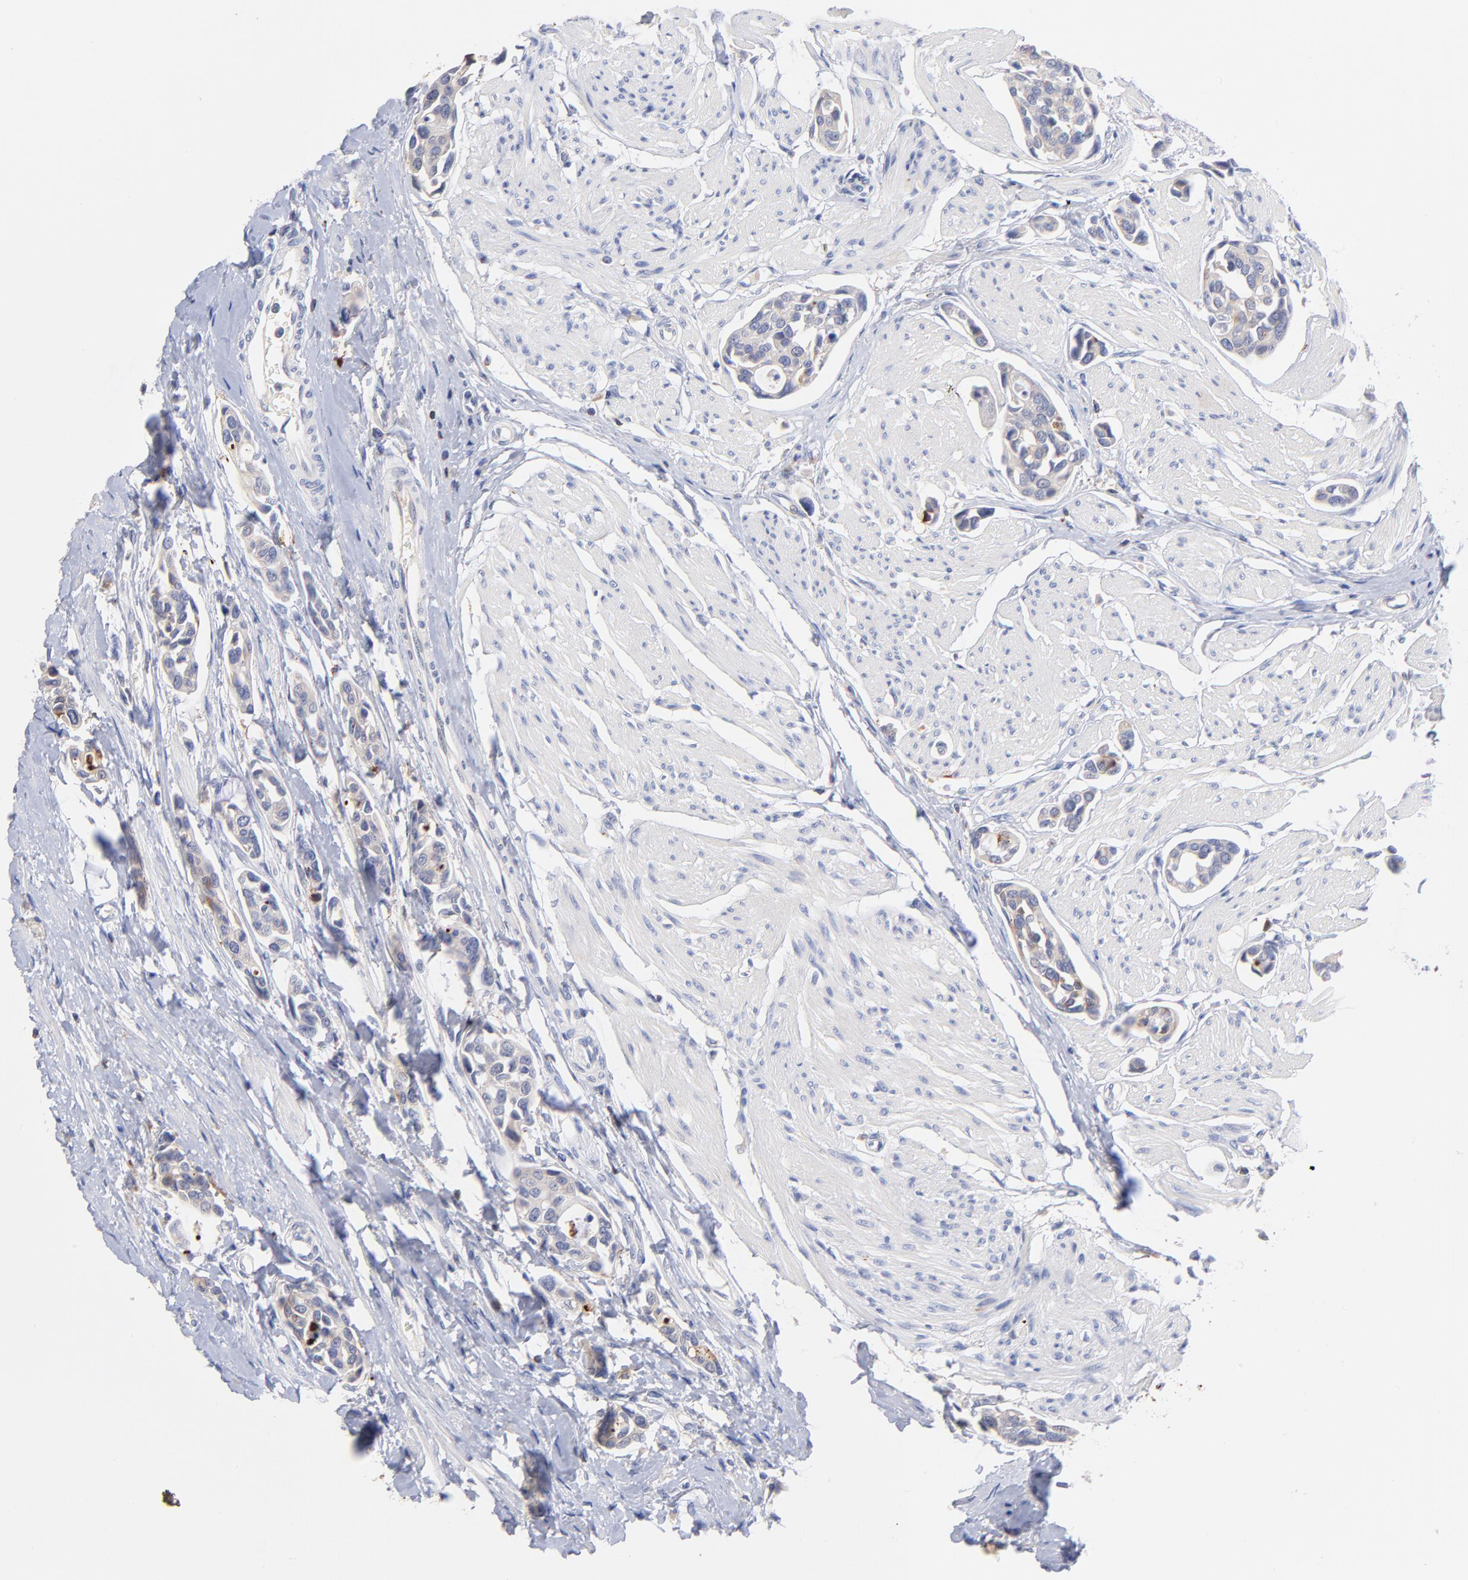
{"staining": {"intensity": "weak", "quantity": "<25%", "location": "cytoplasmic/membranous"}, "tissue": "urothelial cancer", "cell_type": "Tumor cells", "image_type": "cancer", "snomed": [{"axis": "morphology", "description": "Urothelial carcinoma, High grade"}, {"axis": "topography", "description": "Urinary bladder"}], "caption": "Human urothelial carcinoma (high-grade) stained for a protein using immunohistochemistry (IHC) displays no staining in tumor cells.", "gene": "KREMEN2", "patient": {"sex": "male", "age": 78}}